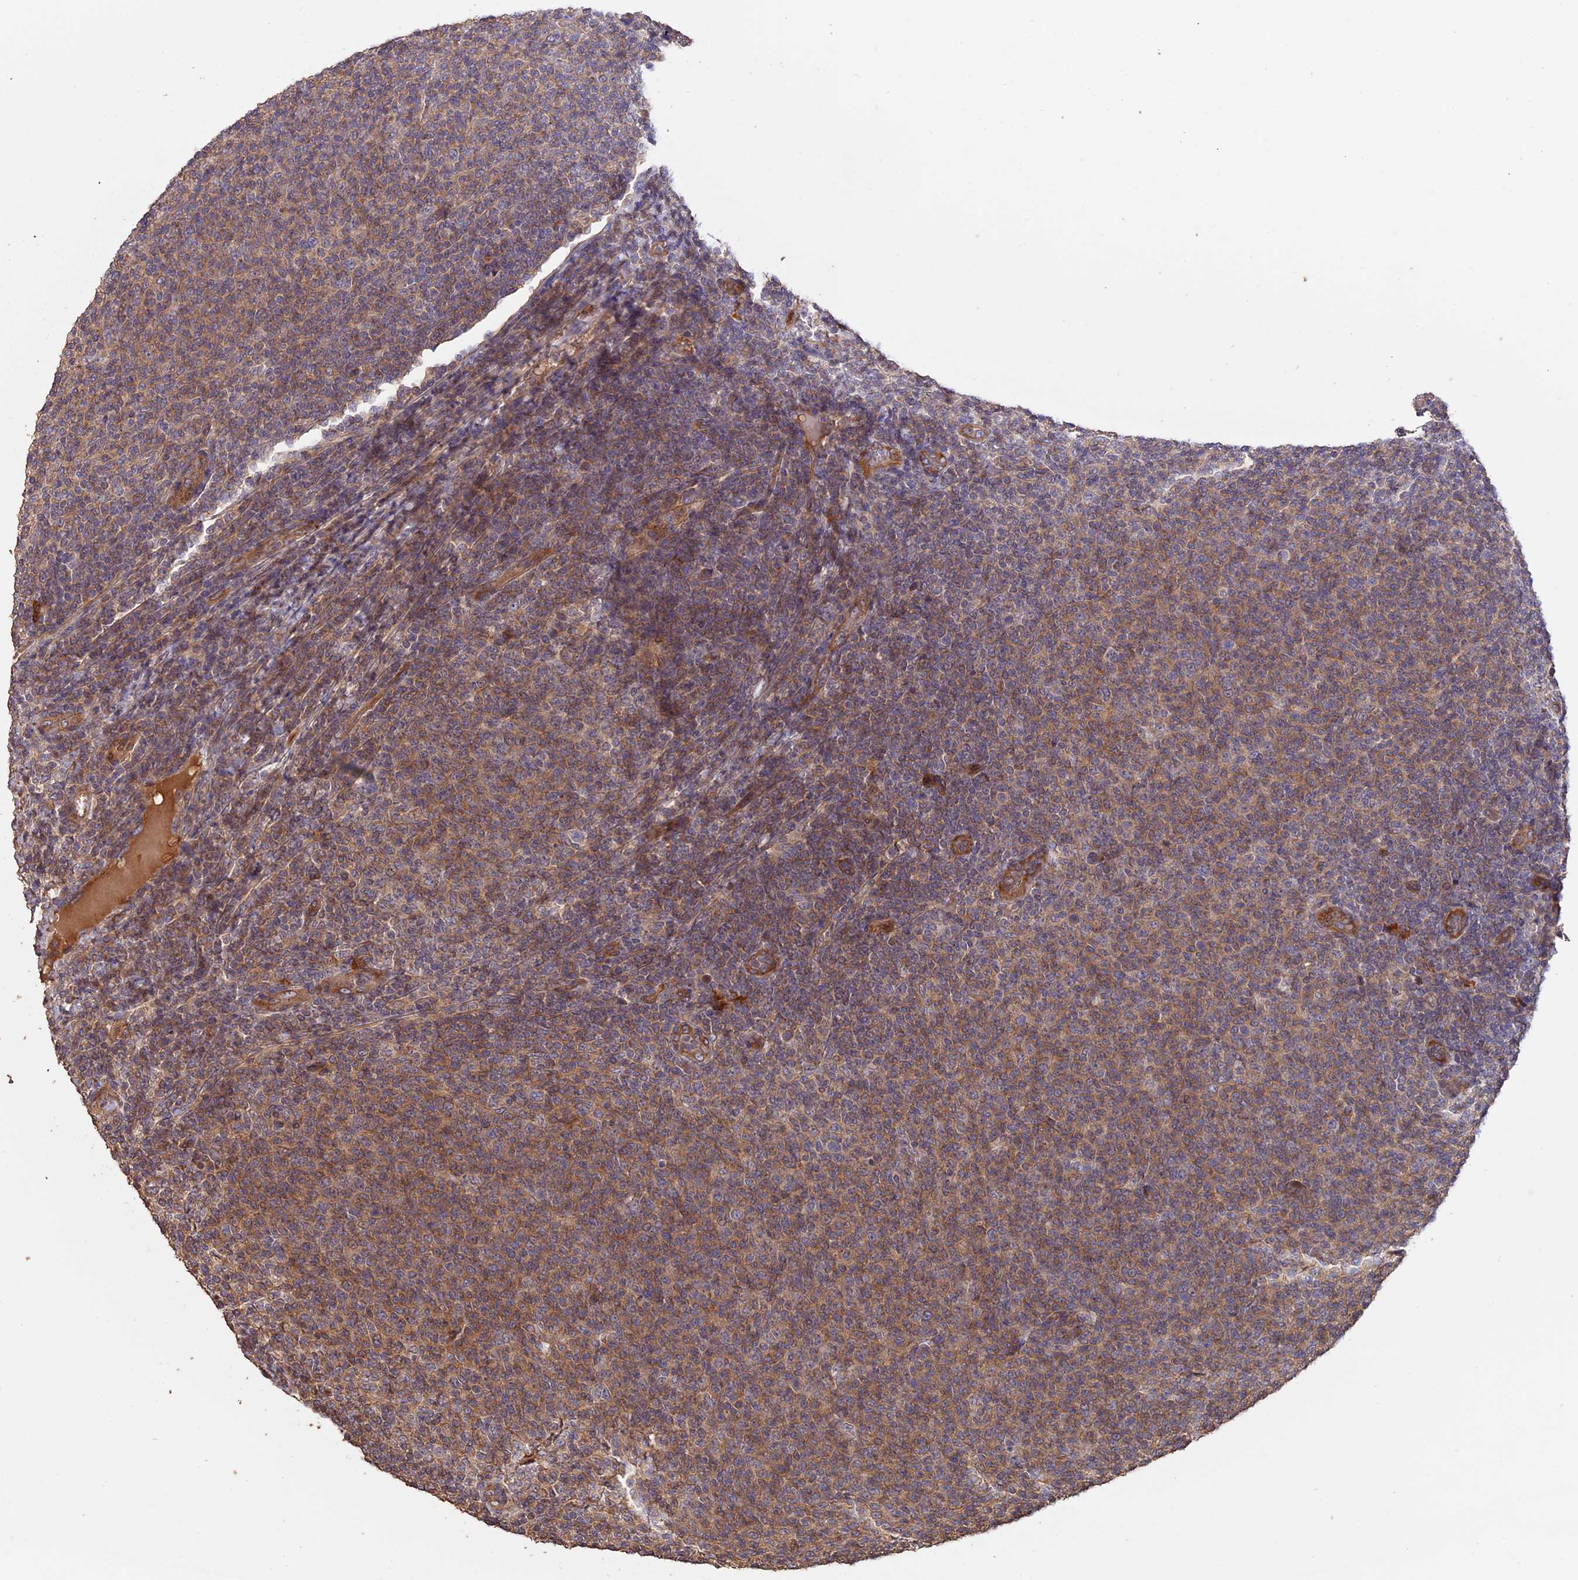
{"staining": {"intensity": "weak", "quantity": "25%-75%", "location": "cytoplasmic/membranous"}, "tissue": "lymphoma", "cell_type": "Tumor cells", "image_type": "cancer", "snomed": [{"axis": "morphology", "description": "Malignant lymphoma, non-Hodgkin's type, Low grade"}, {"axis": "topography", "description": "Lymph node"}], "caption": "Immunohistochemical staining of human lymphoma displays weak cytoplasmic/membranous protein expression in about 25%-75% of tumor cells.", "gene": "RASAL1", "patient": {"sex": "male", "age": 66}}